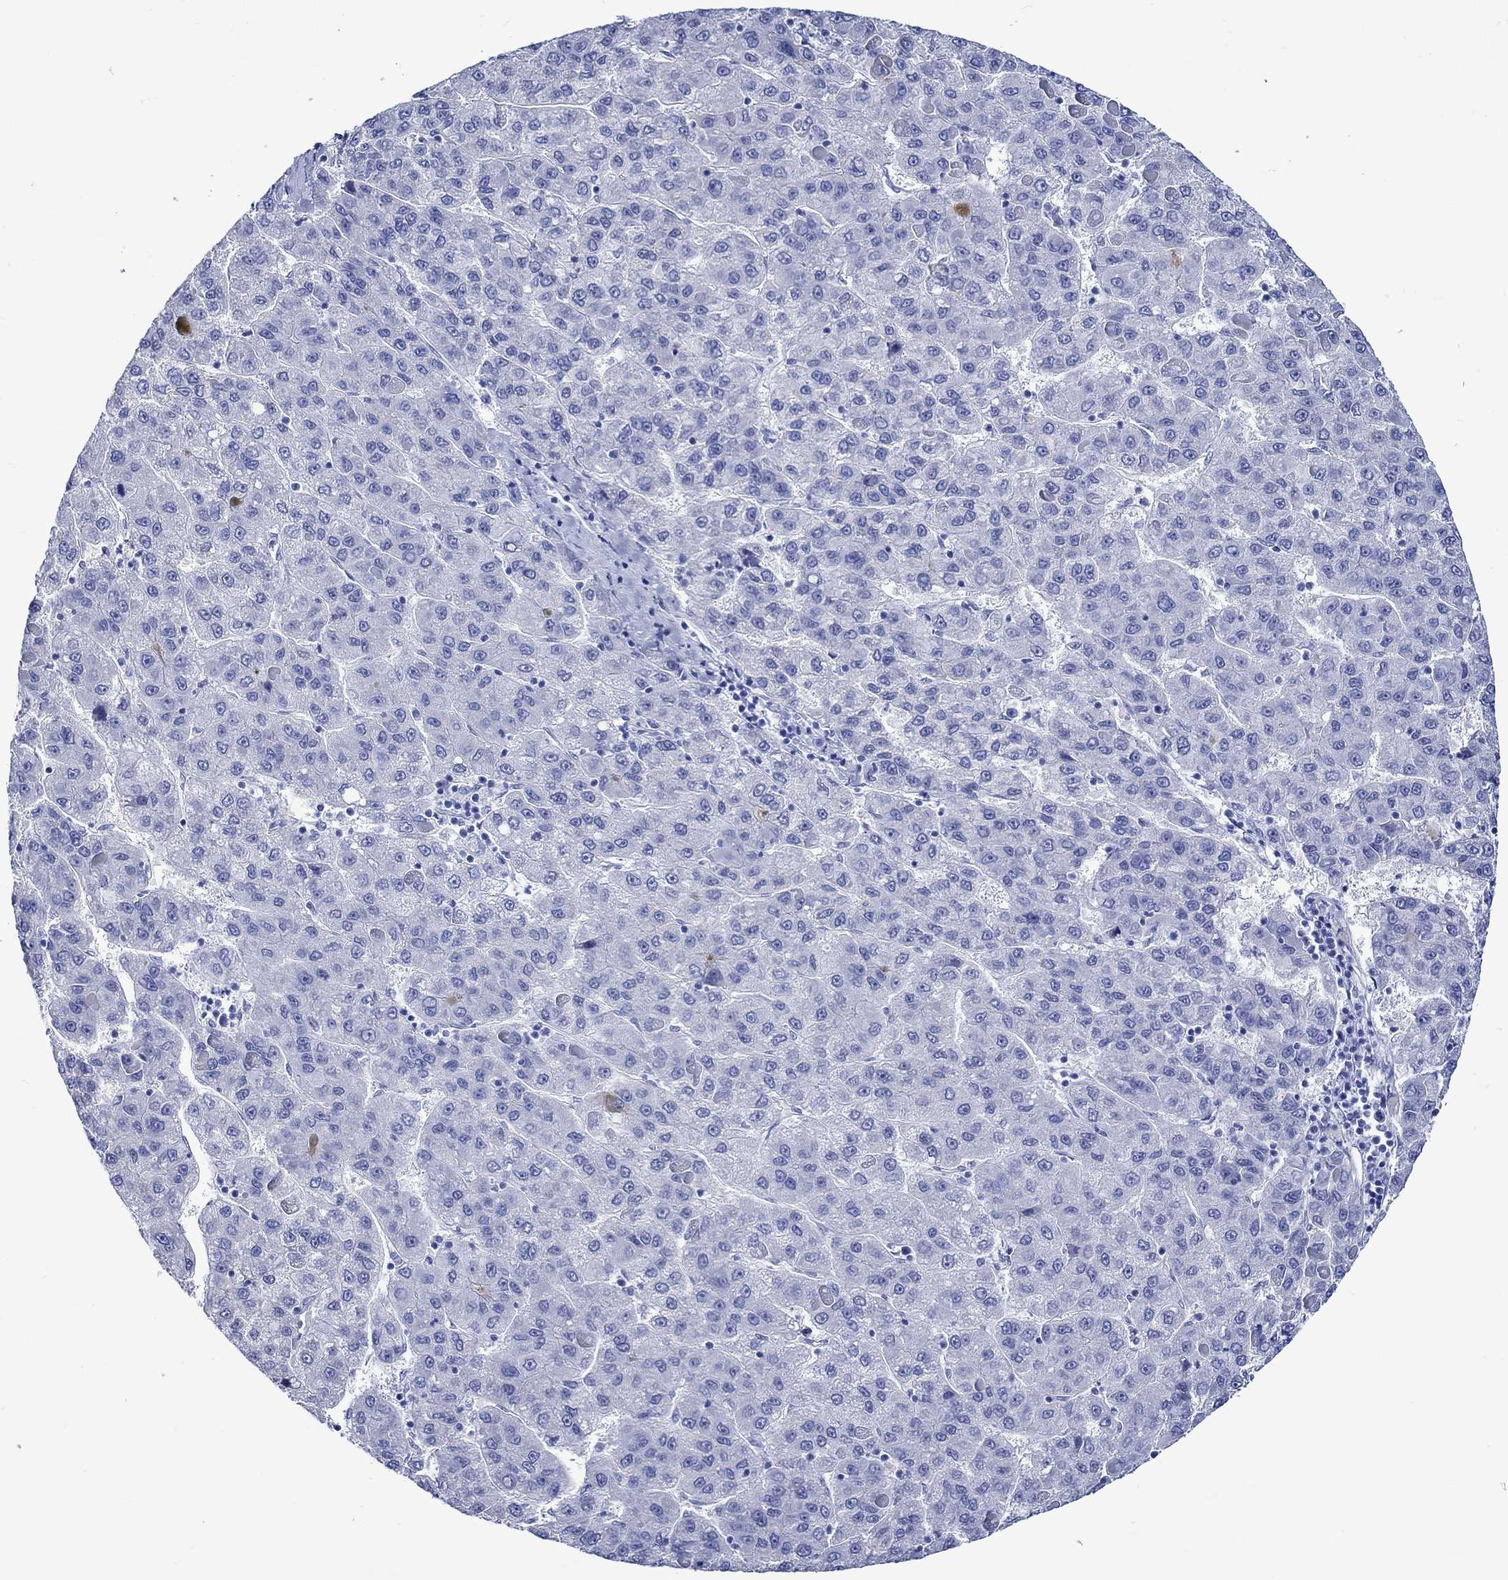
{"staining": {"intensity": "negative", "quantity": "none", "location": "none"}, "tissue": "liver cancer", "cell_type": "Tumor cells", "image_type": "cancer", "snomed": [{"axis": "morphology", "description": "Carcinoma, Hepatocellular, NOS"}, {"axis": "topography", "description": "Liver"}], "caption": "A photomicrograph of human liver hepatocellular carcinoma is negative for staining in tumor cells.", "gene": "CRYAB", "patient": {"sex": "female", "age": 82}}